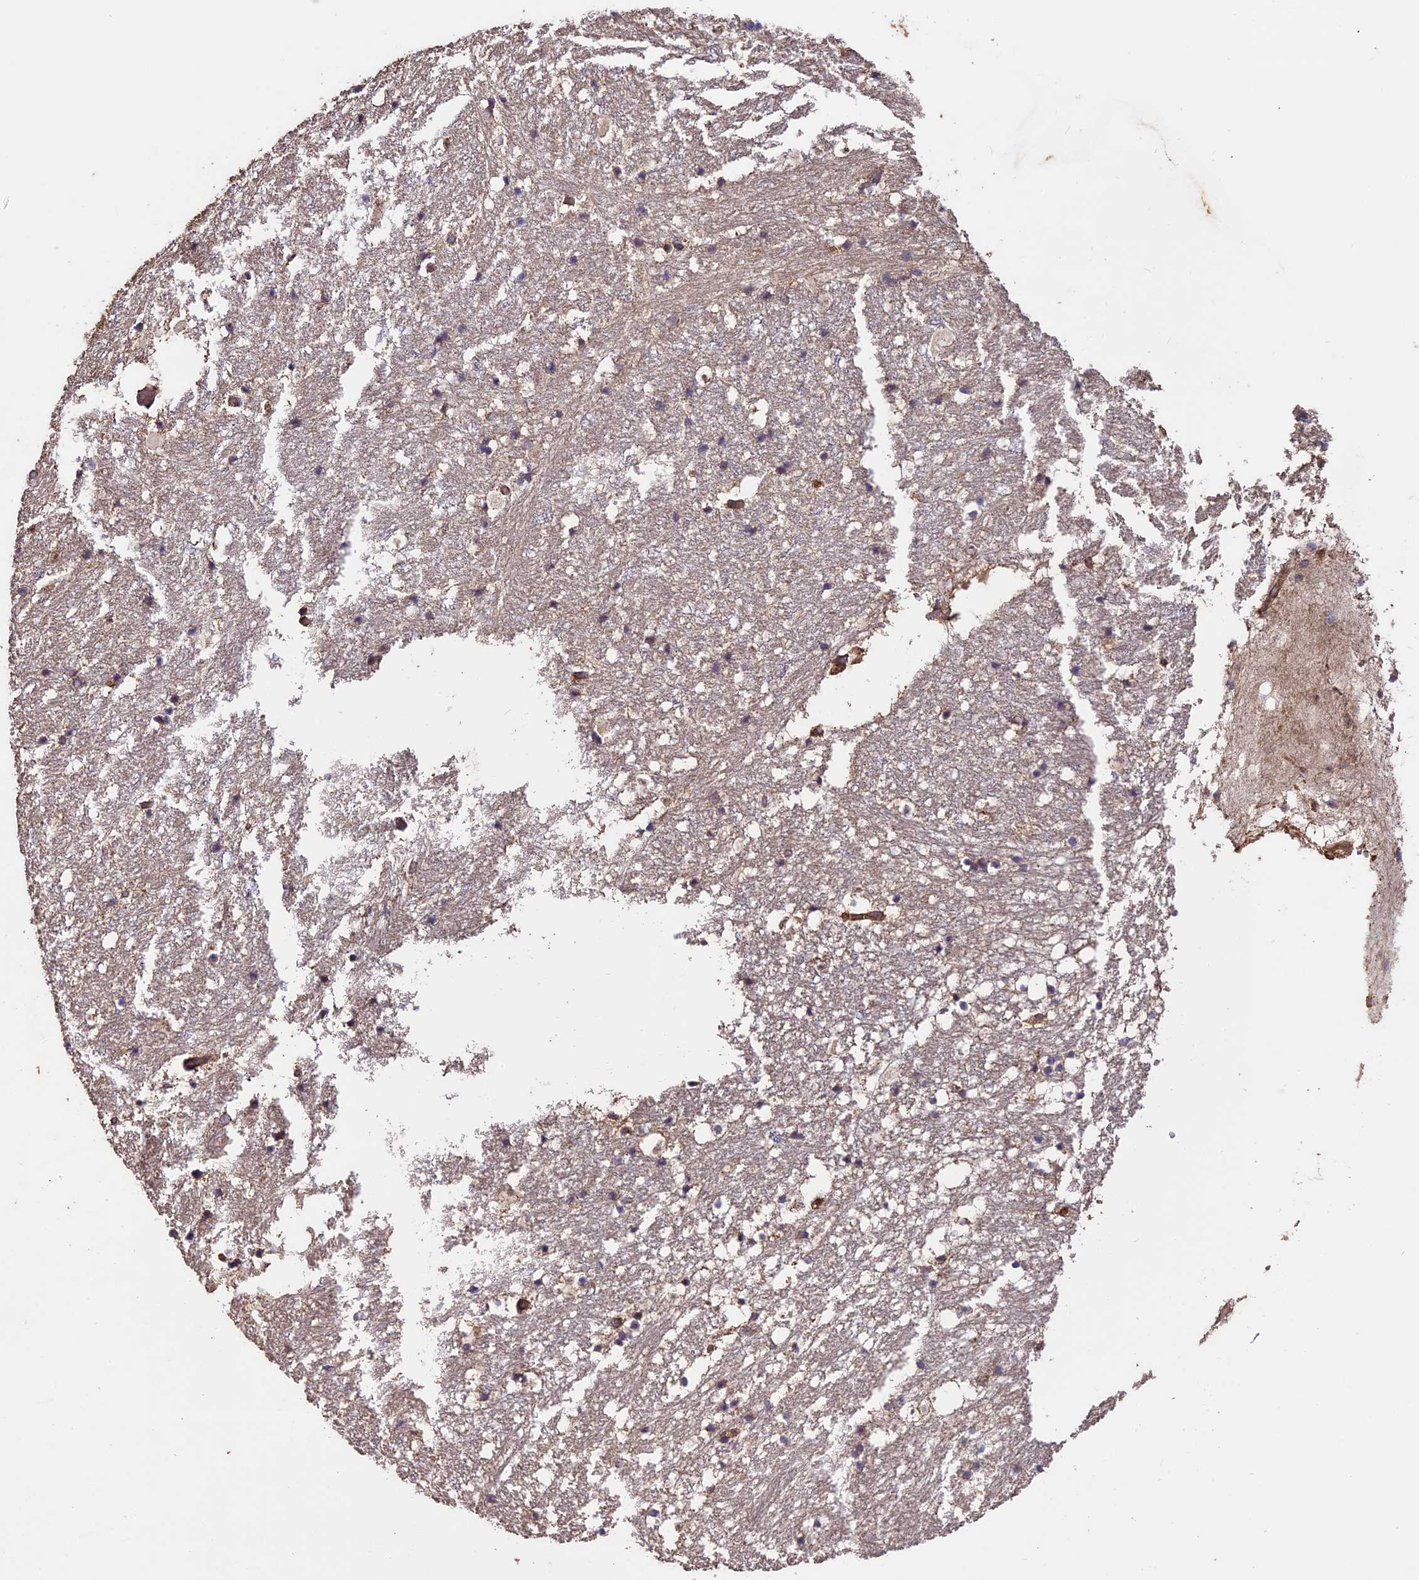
{"staining": {"intensity": "negative", "quantity": "none", "location": "none"}, "tissue": "hippocampus", "cell_type": "Glial cells", "image_type": "normal", "snomed": [{"axis": "morphology", "description": "Normal tissue, NOS"}, {"axis": "topography", "description": "Hippocampus"}], "caption": "Hippocampus was stained to show a protein in brown. There is no significant expression in glial cells. (Brightfield microscopy of DAB immunohistochemistry at high magnification).", "gene": "TTLL10", "patient": {"sex": "female", "age": 52}}